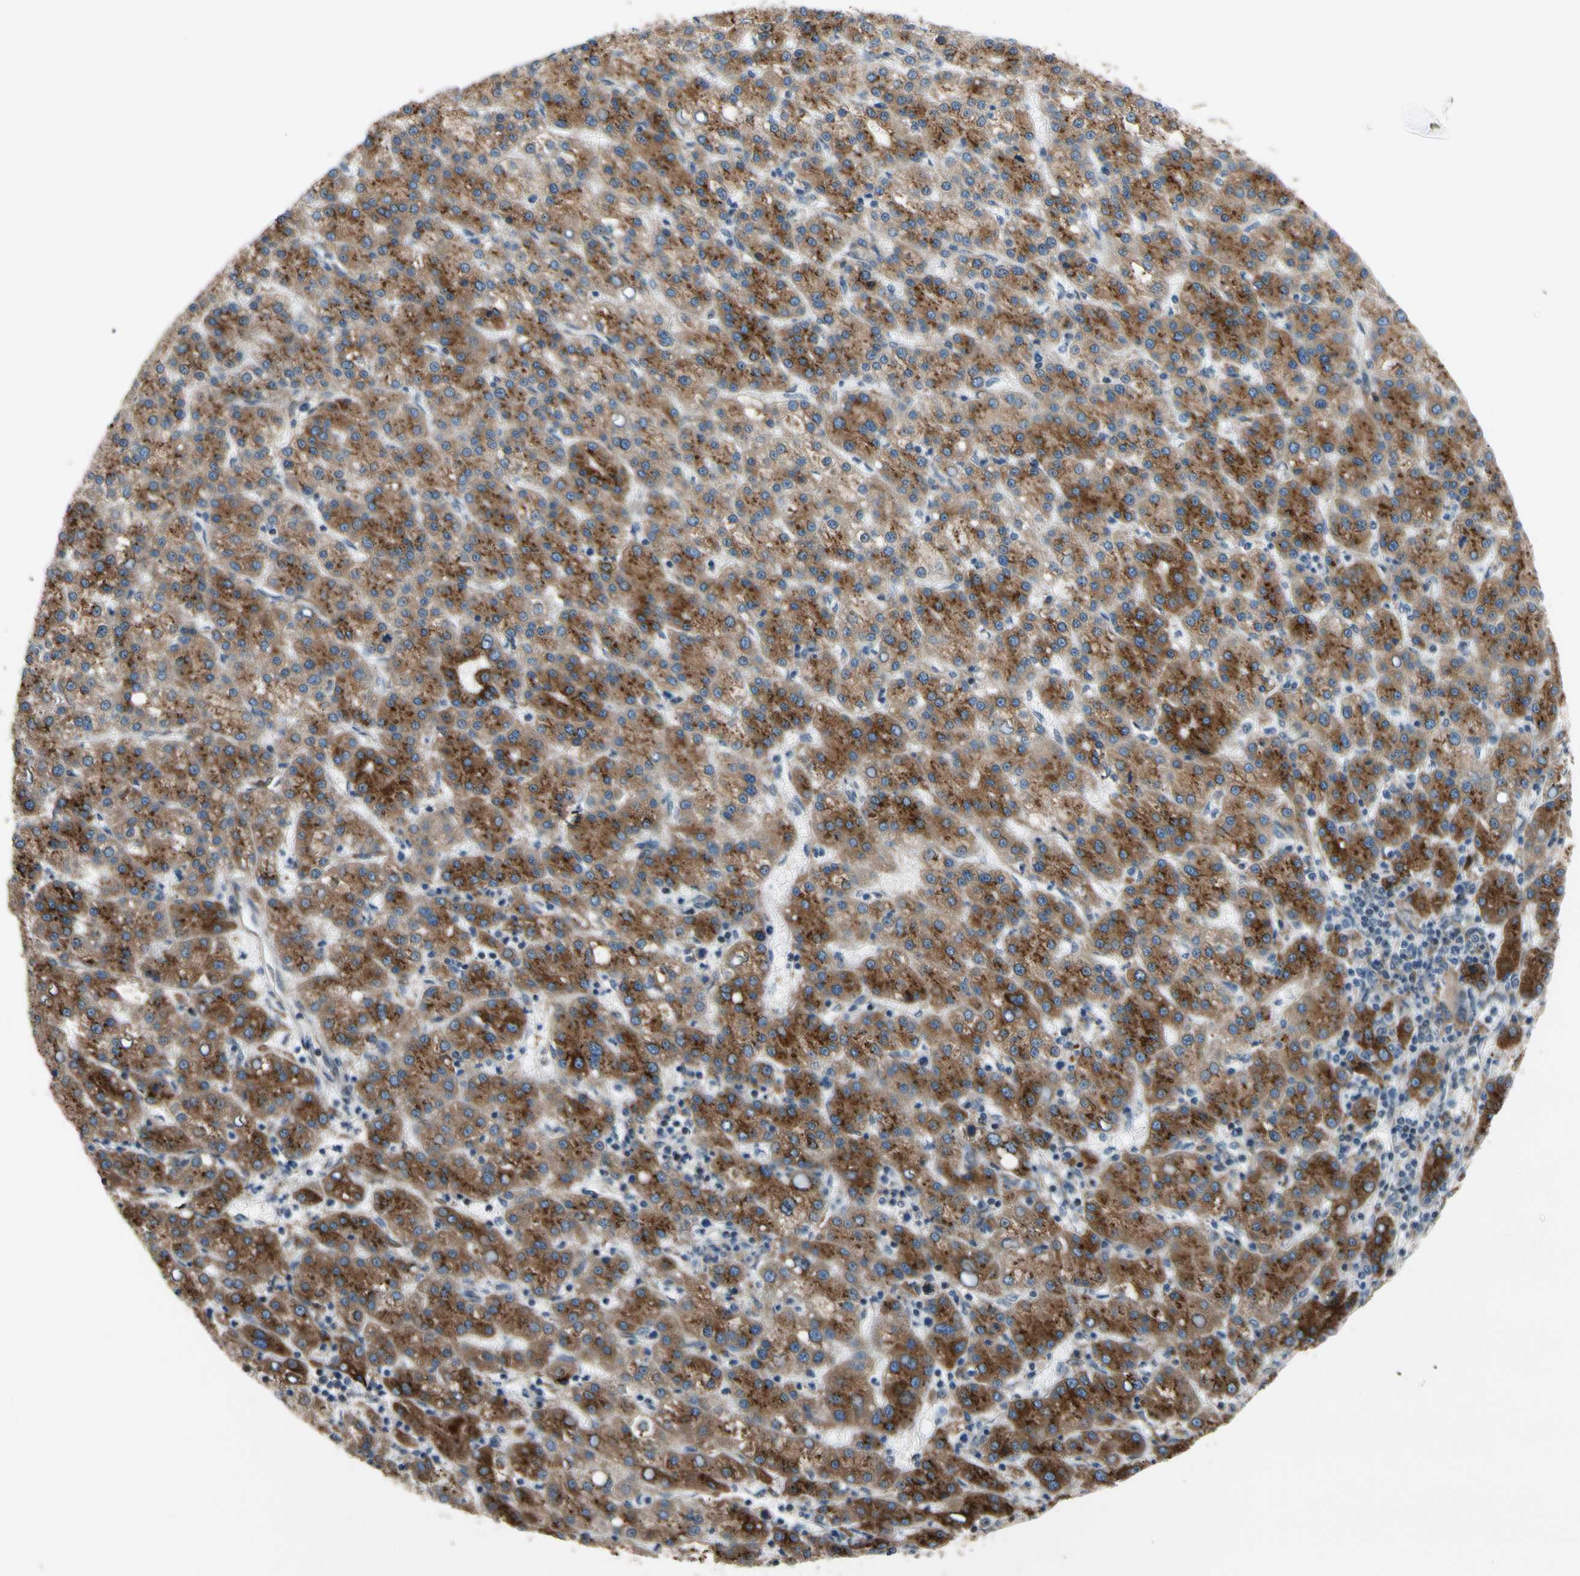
{"staining": {"intensity": "moderate", "quantity": ">75%", "location": "cytoplasmic/membranous"}, "tissue": "liver cancer", "cell_type": "Tumor cells", "image_type": "cancer", "snomed": [{"axis": "morphology", "description": "Carcinoma, Hepatocellular, NOS"}, {"axis": "topography", "description": "Liver"}], "caption": "Immunohistochemical staining of human hepatocellular carcinoma (liver) exhibits medium levels of moderate cytoplasmic/membranous expression in about >75% of tumor cells. (DAB = brown stain, brightfield microscopy at high magnification).", "gene": "TMED7", "patient": {"sex": "female", "age": 58}}